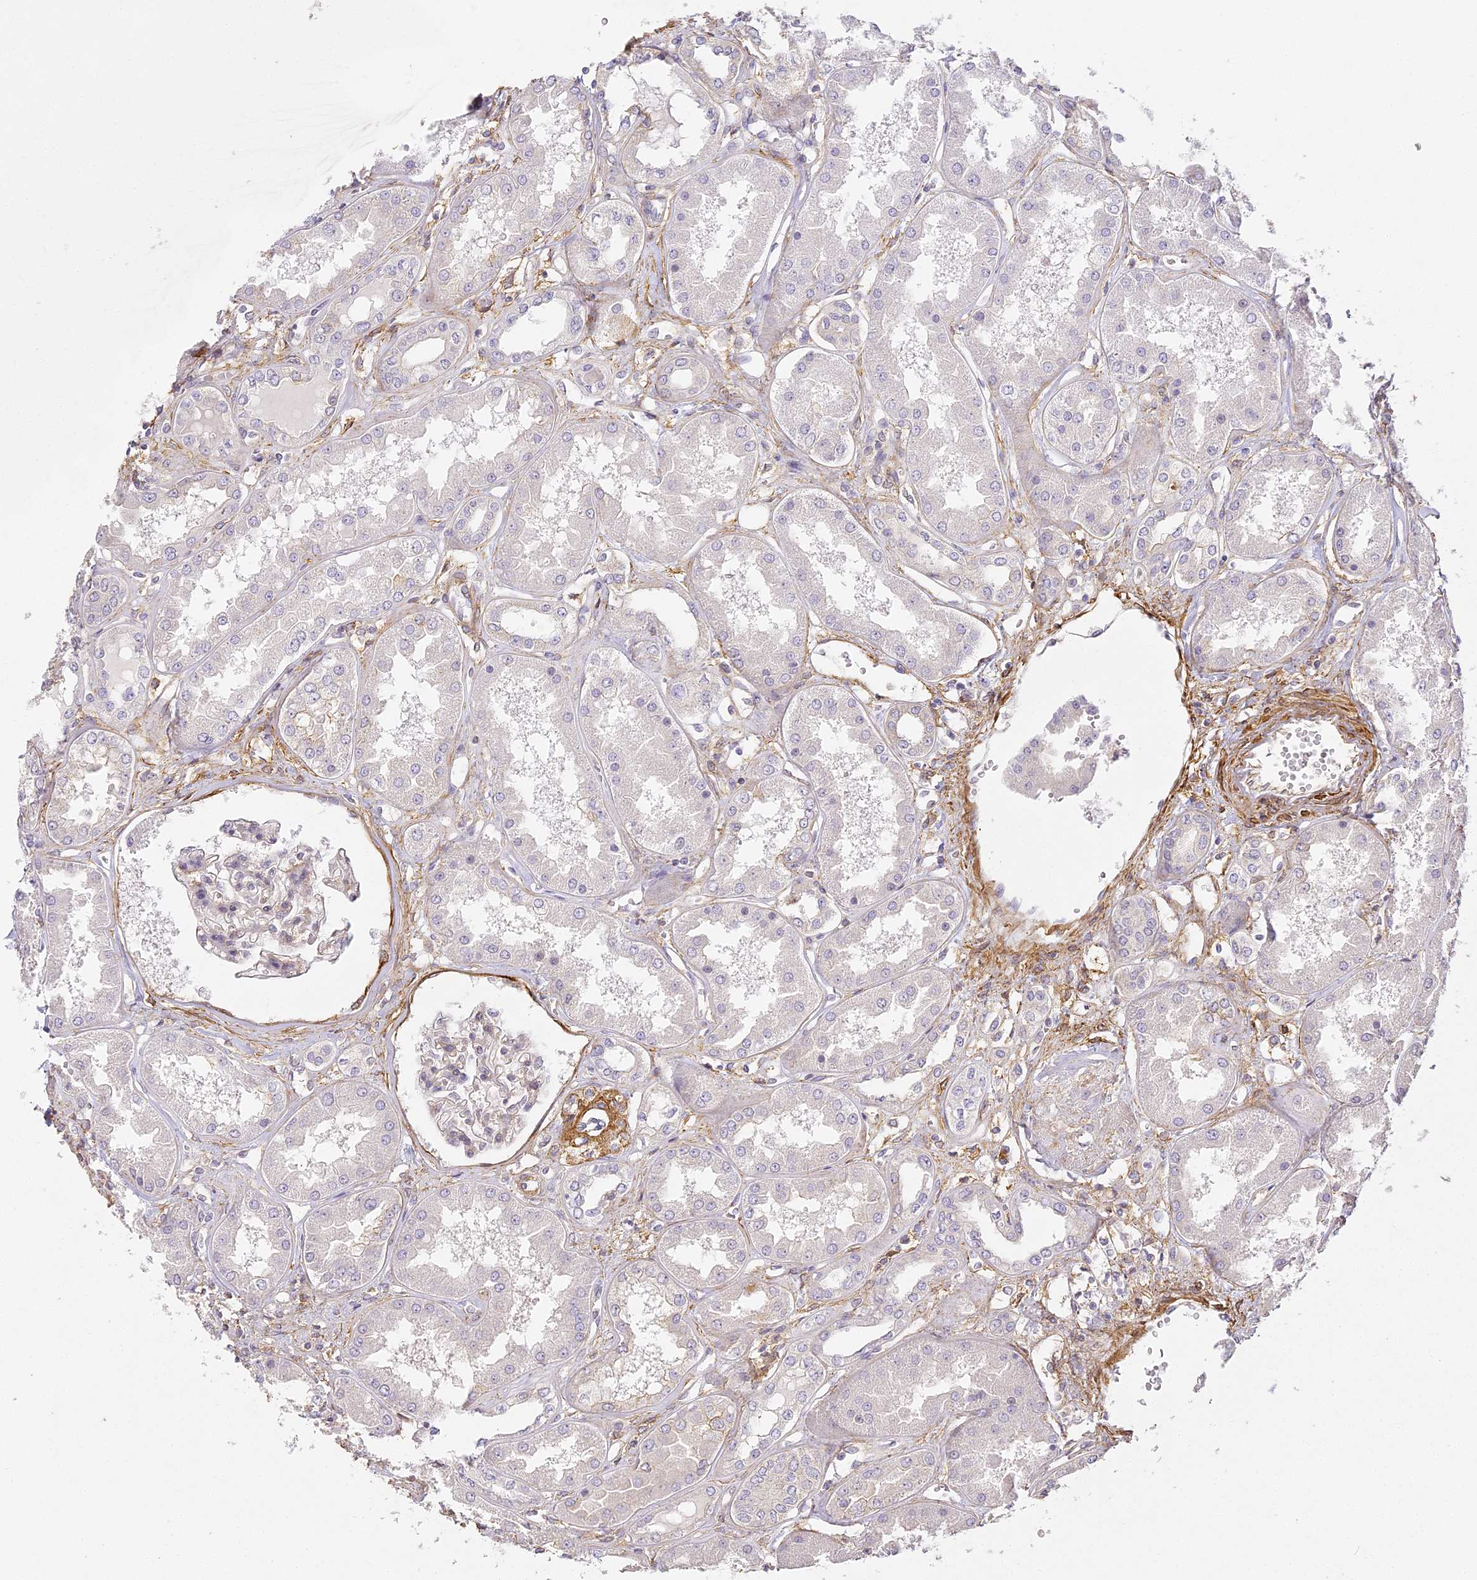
{"staining": {"intensity": "weak", "quantity": "<25%", "location": "cytoplasmic/membranous"}, "tissue": "kidney", "cell_type": "Cells in glomeruli", "image_type": "normal", "snomed": [{"axis": "morphology", "description": "Normal tissue, NOS"}, {"axis": "topography", "description": "Kidney"}], "caption": "An immunohistochemistry (IHC) photomicrograph of unremarkable kidney is shown. There is no staining in cells in glomeruli of kidney. (DAB (3,3'-diaminobenzidine) immunohistochemistry (IHC) with hematoxylin counter stain).", "gene": "MED28", "patient": {"sex": "female", "age": 56}}